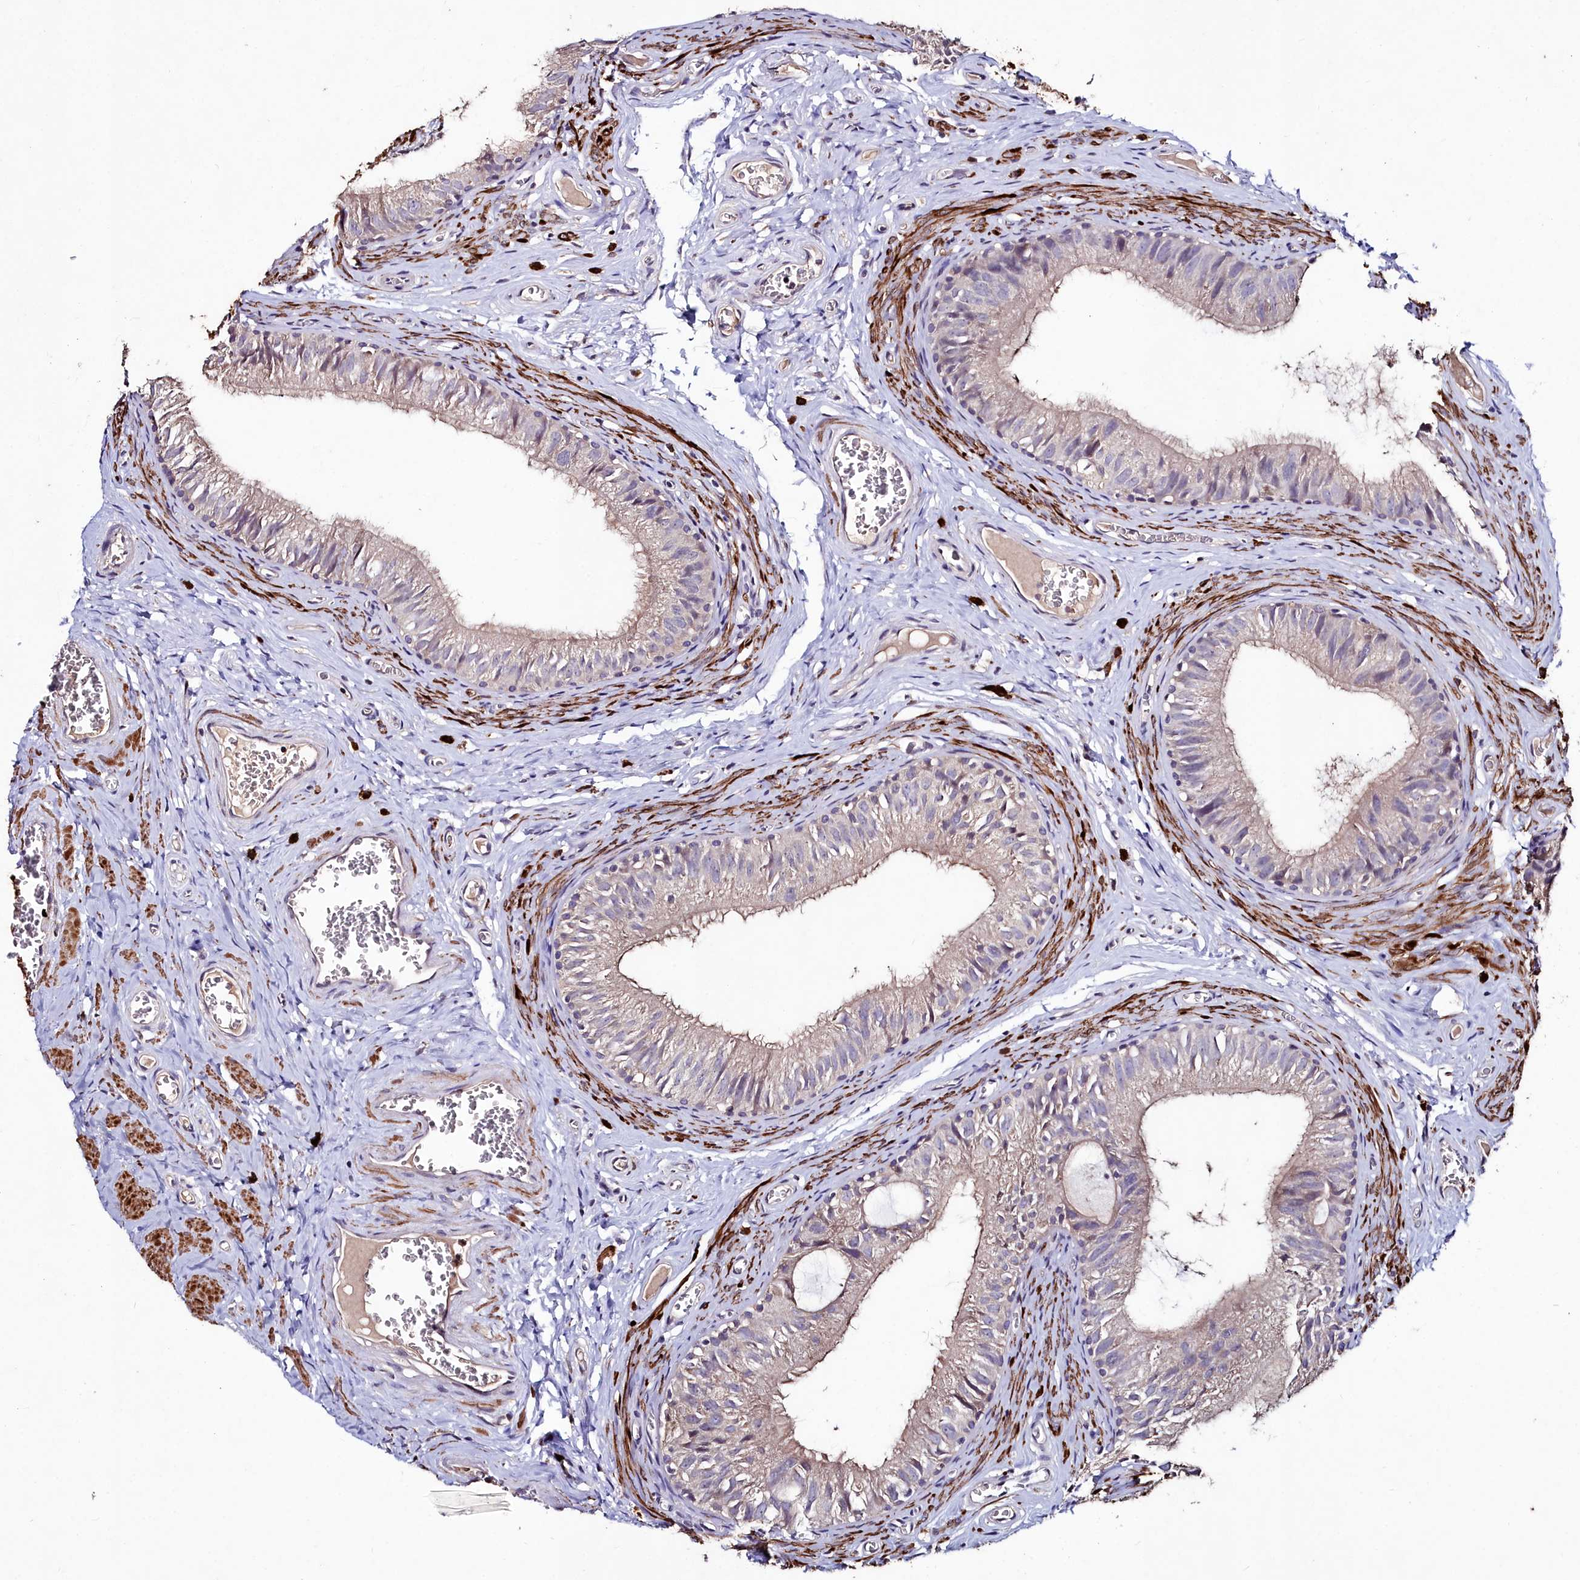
{"staining": {"intensity": "negative", "quantity": "none", "location": "none"}, "tissue": "epididymis", "cell_type": "Glandular cells", "image_type": "normal", "snomed": [{"axis": "morphology", "description": "Normal tissue, NOS"}, {"axis": "topography", "description": "Epididymis"}], "caption": "The IHC micrograph has no significant expression in glandular cells of epididymis.", "gene": "AMBRA1", "patient": {"sex": "male", "age": 42}}